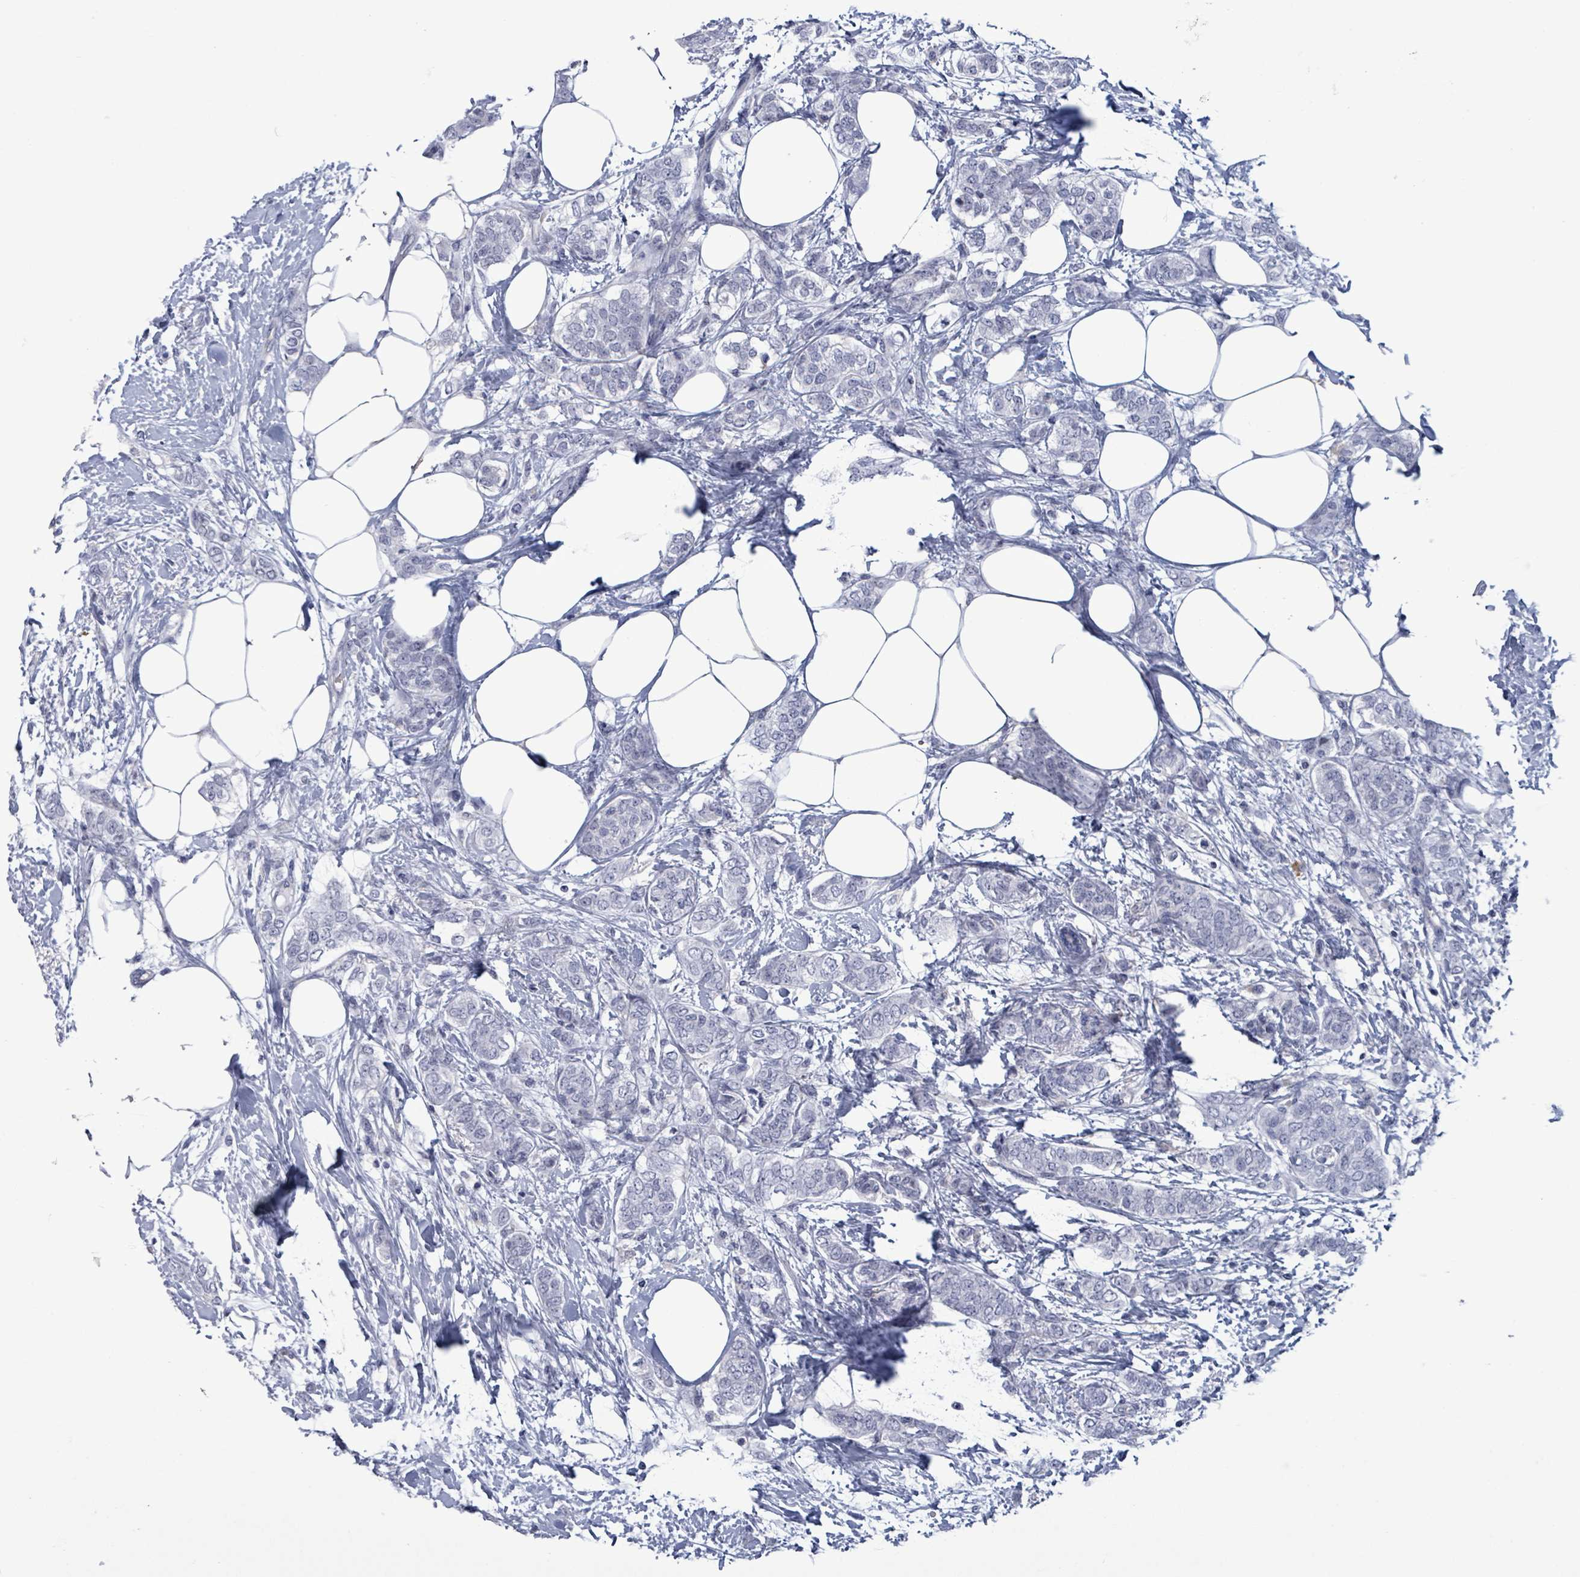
{"staining": {"intensity": "negative", "quantity": "none", "location": "none"}, "tissue": "breast cancer", "cell_type": "Tumor cells", "image_type": "cancer", "snomed": [{"axis": "morphology", "description": "Duct carcinoma"}, {"axis": "topography", "description": "Breast"}], "caption": "Invasive ductal carcinoma (breast) stained for a protein using immunohistochemistry (IHC) demonstrates no expression tumor cells.", "gene": "BSG", "patient": {"sex": "female", "age": 72}}